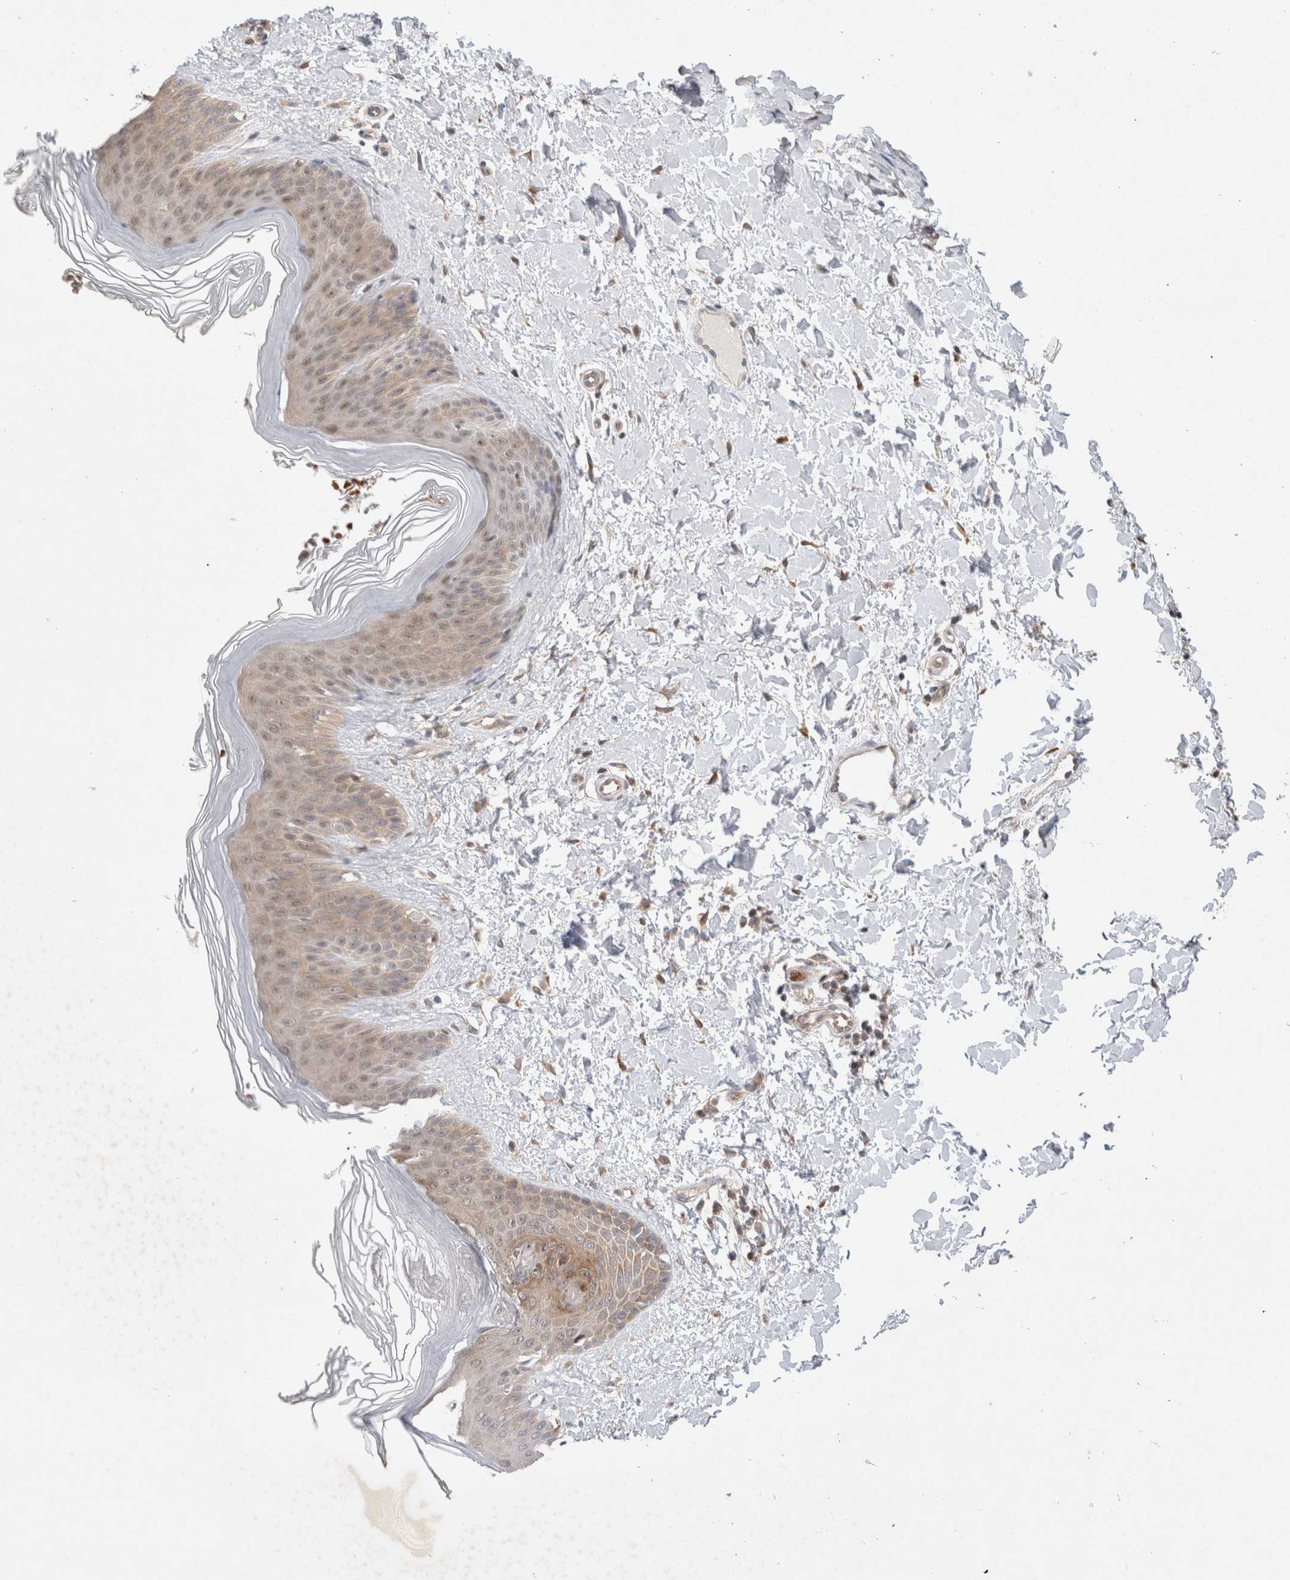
{"staining": {"intensity": "moderate", "quantity": ">75%", "location": "cytoplasmic/membranous"}, "tissue": "skin", "cell_type": "Fibroblasts", "image_type": "normal", "snomed": [{"axis": "morphology", "description": "Normal tissue, NOS"}, {"axis": "morphology", "description": "Malignant melanoma, Metastatic site"}, {"axis": "topography", "description": "Skin"}], "caption": "Protein staining of benign skin reveals moderate cytoplasmic/membranous expression in about >75% of fibroblasts. (DAB (3,3'-diaminobenzidine) IHC, brown staining for protein, blue staining for nuclei).", "gene": "EIF3E", "patient": {"sex": "male", "age": 41}}